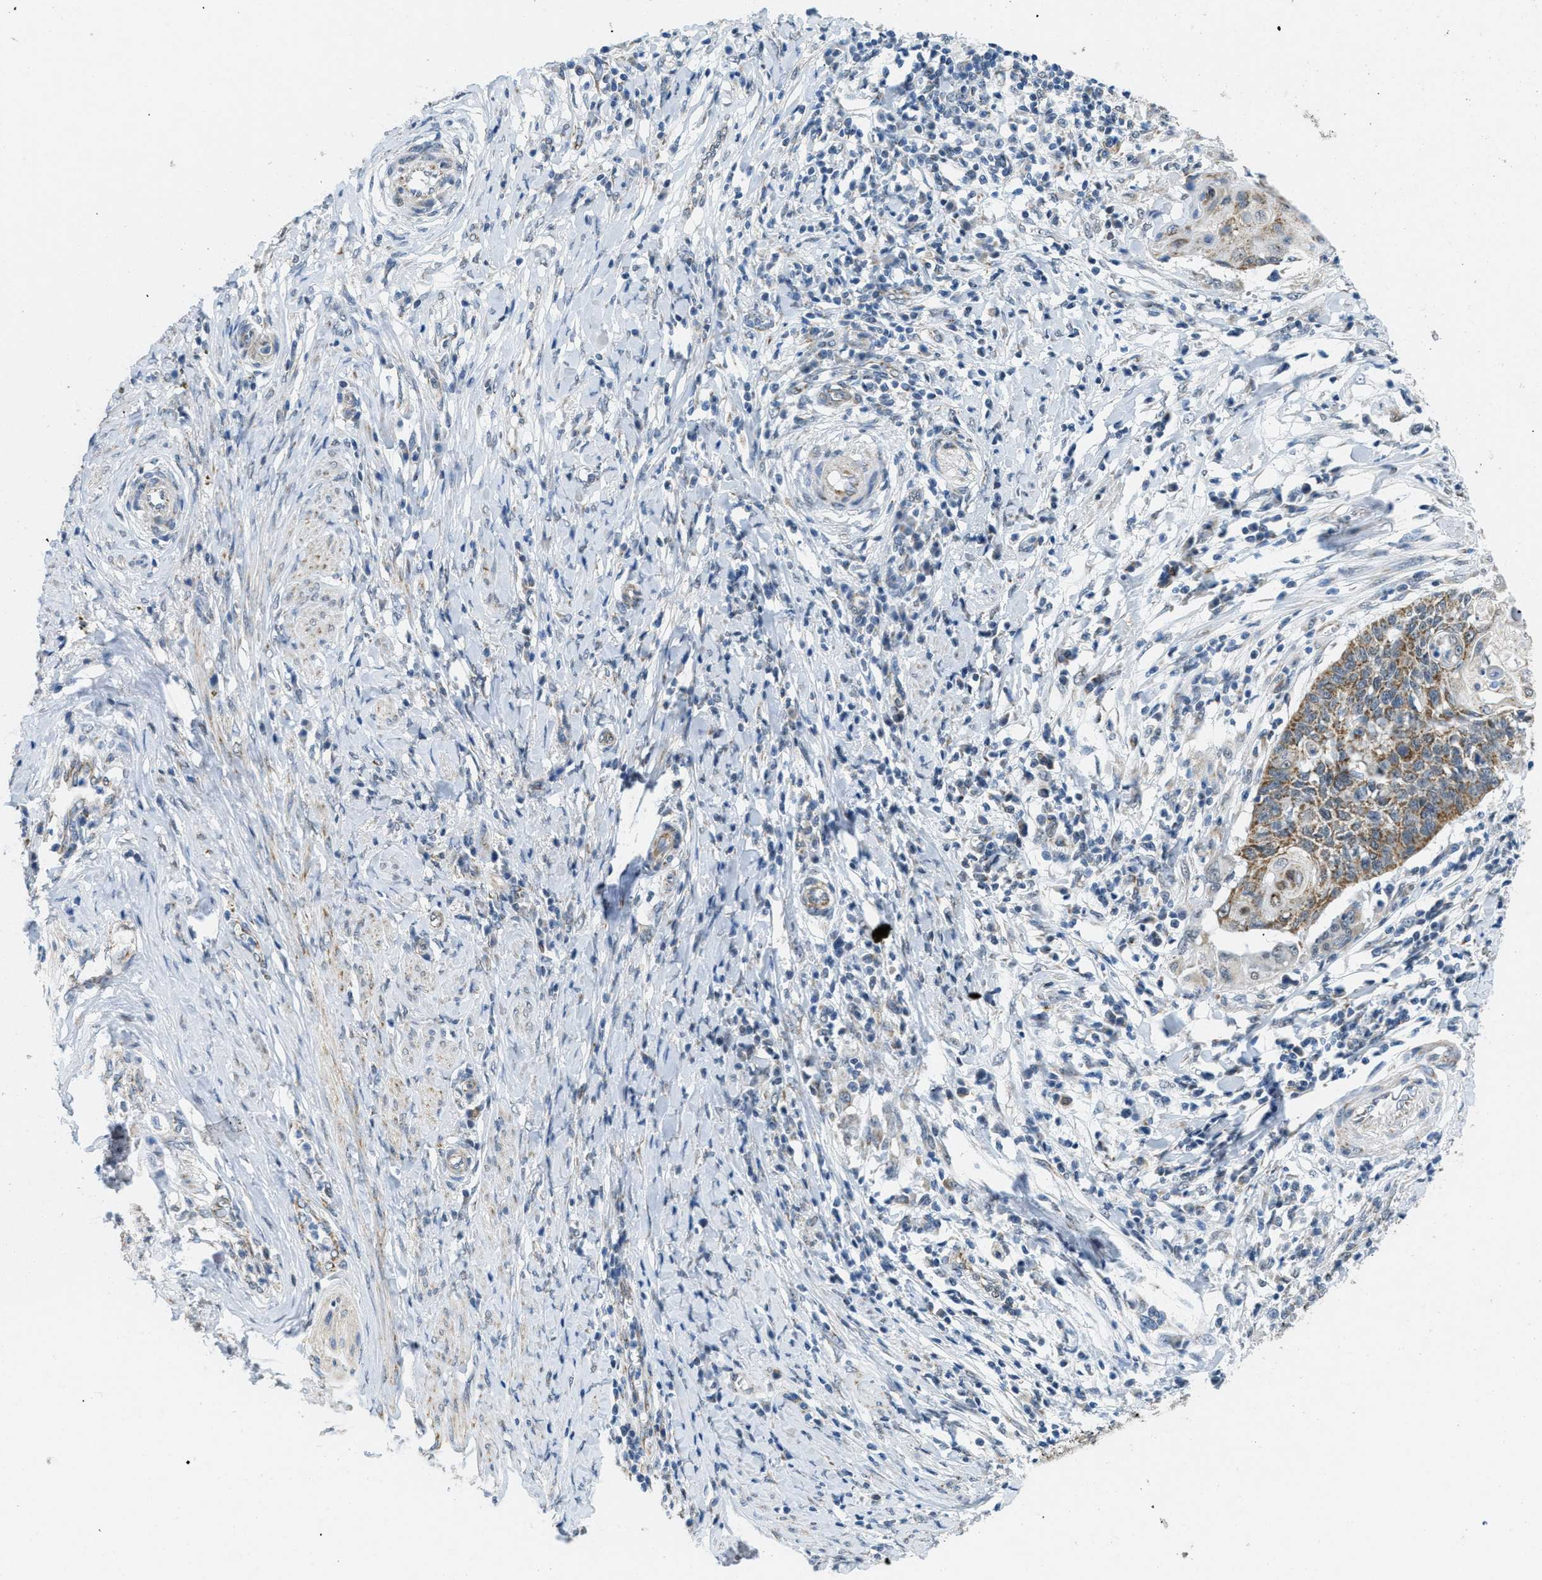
{"staining": {"intensity": "moderate", "quantity": ">75%", "location": "cytoplasmic/membranous"}, "tissue": "cervical cancer", "cell_type": "Tumor cells", "image_type": "cancer", "snomed": [{"axis": "morphology", "description": "Squamous cell carcinoma, NOS"}, {"axis": "topography", "description": "Cervix"}], "caption": "Tumor cells display medium levels of moderate cytoplasmic/membranous expression in about >75% of cells in human cervical squamous cell carcinoma. The protein is shown in brown color, while the nuclei are stained blue.", "gene": "TOMM70", "patient": {"sex": "female", "age": 39}}